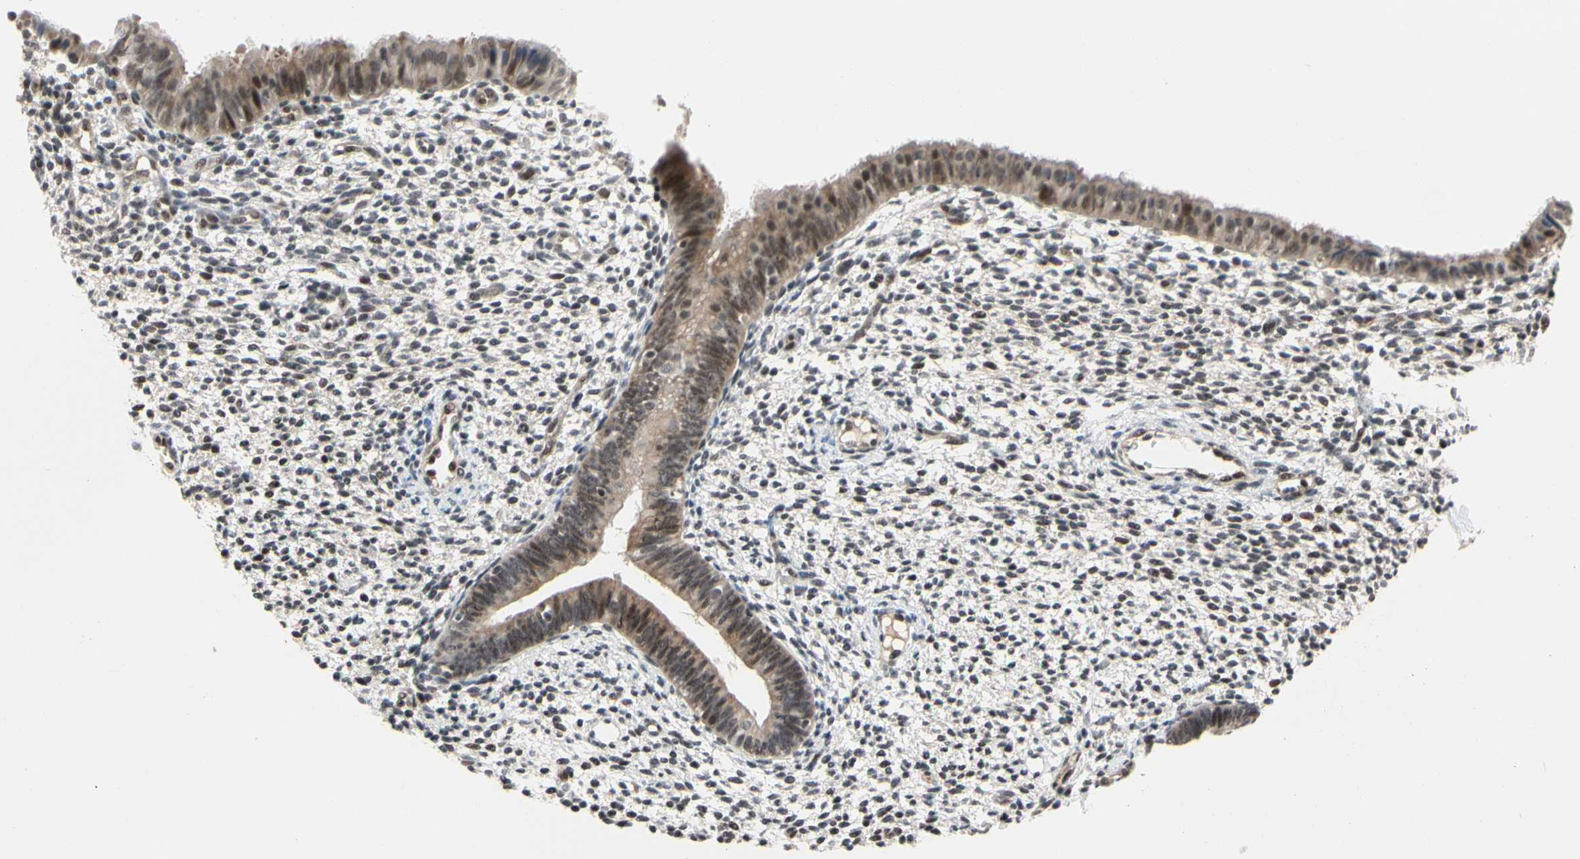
{"staining": {"intensity": "weak", "quantity": "25%-75%", "location": "nuclear"}, "tissue": "endometrium", "cell_type": "Cells in endometrial stroma", "image_type": "normal", "snomed": [{"axis": "morphology", "description": "Normal tissue, NOS"}, {"axis": "topography", "description": "Endometrium"}], "caption": "Immunohistochemical staining of benign endometrium reveals weak nuclear protein expression in about 25%-75% of cells in endometrial stroma. (Stains: DAB (3,3'-diaminobenzidine) in brown, nuclei in blue, Microscopy: brightfield microscopy at high magnification).", "gene": "TAF4", "patient": {"sex": "female", "age": 61}}